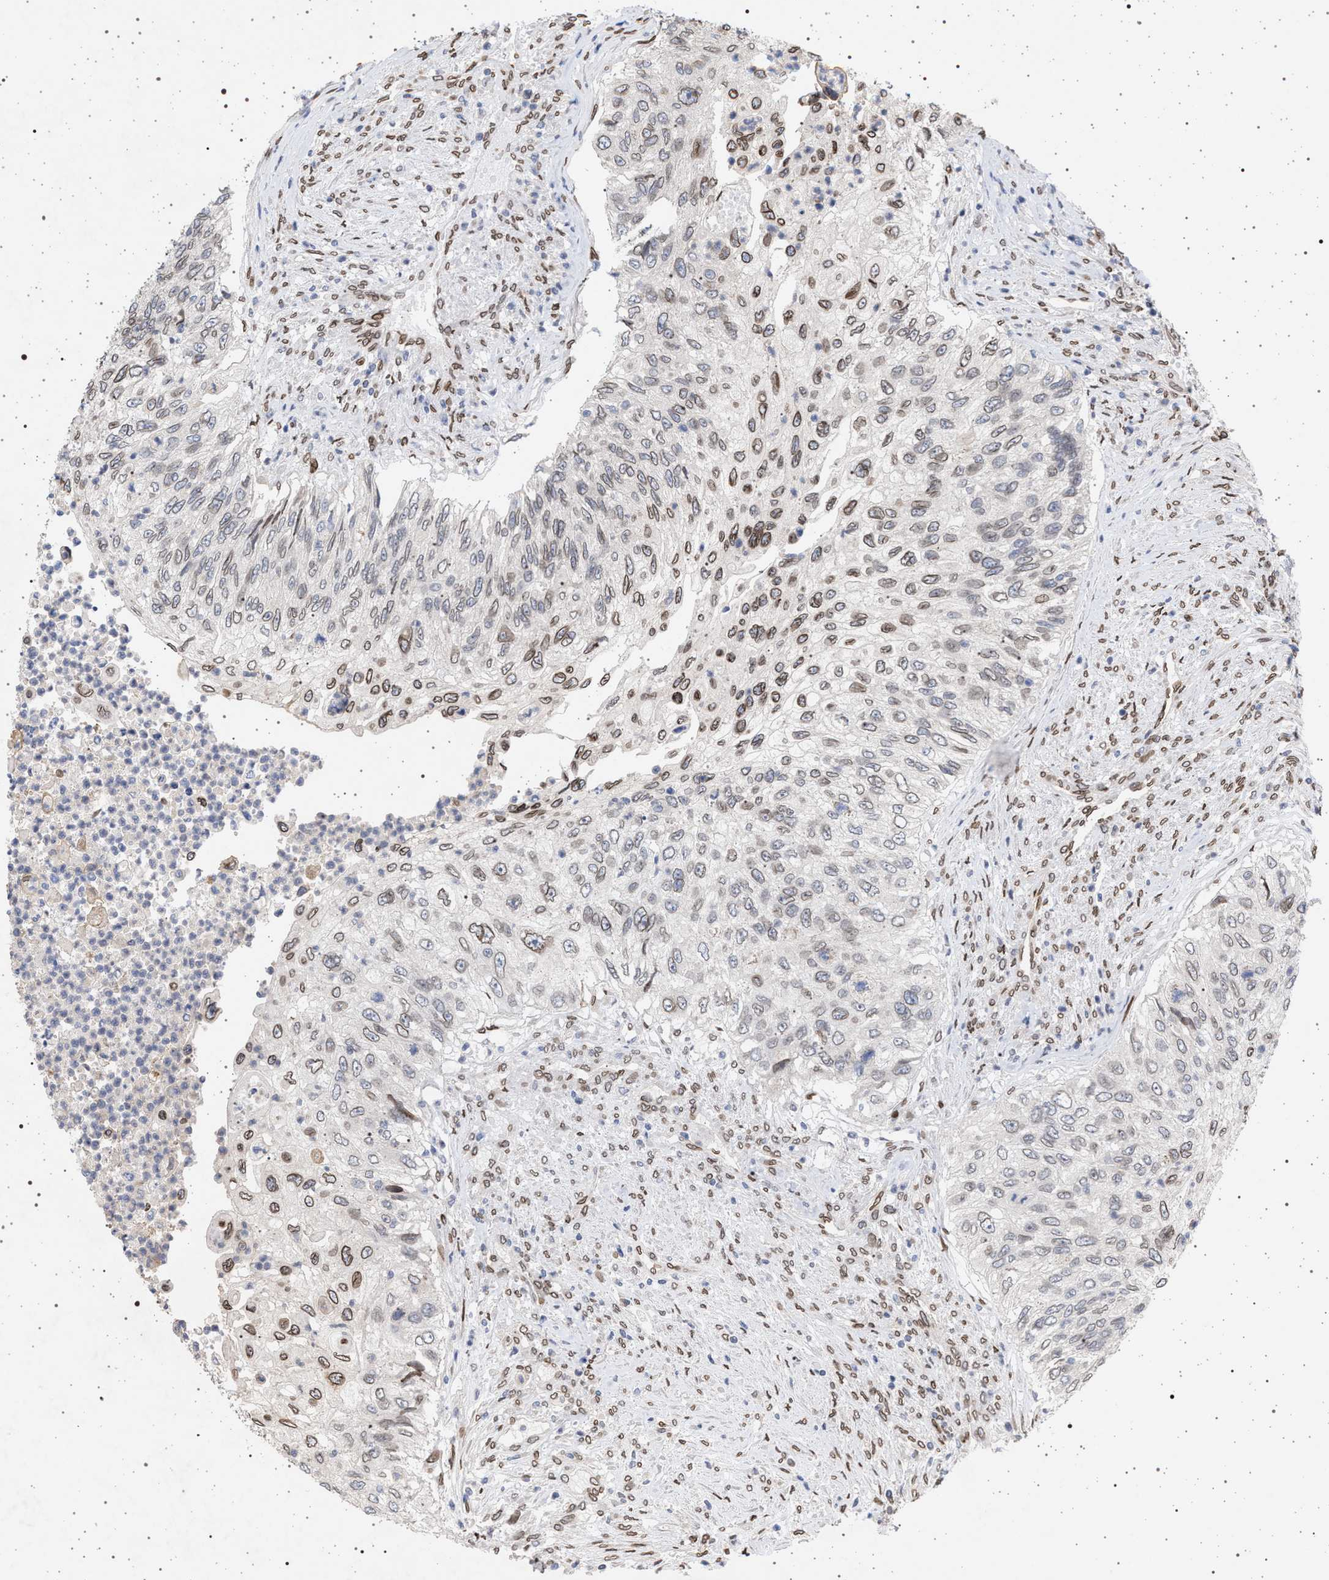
{"staining": {"intensity": "moderate", "quantity": "25%-75%", "location": "cytoplasmic/membranous,nuclear"}, "tissue": "urothelial cancer", "cell_type": "Tumor cells", "image_type": "cancer", "snomed": [{"axis": "morphology", "description": "Urothelial carcinoma, High grade"}, {"axis": "topography", "description": "Urinary bladder"}], "caption": "An image of human high-grade urothelial carcinoma stained for a protein exhibits moderate cytoplasmic/membranous and nuclear brown staining in tumor cells.", "gene": "ING2", "patient": {"sex": "female", "age": 60}}